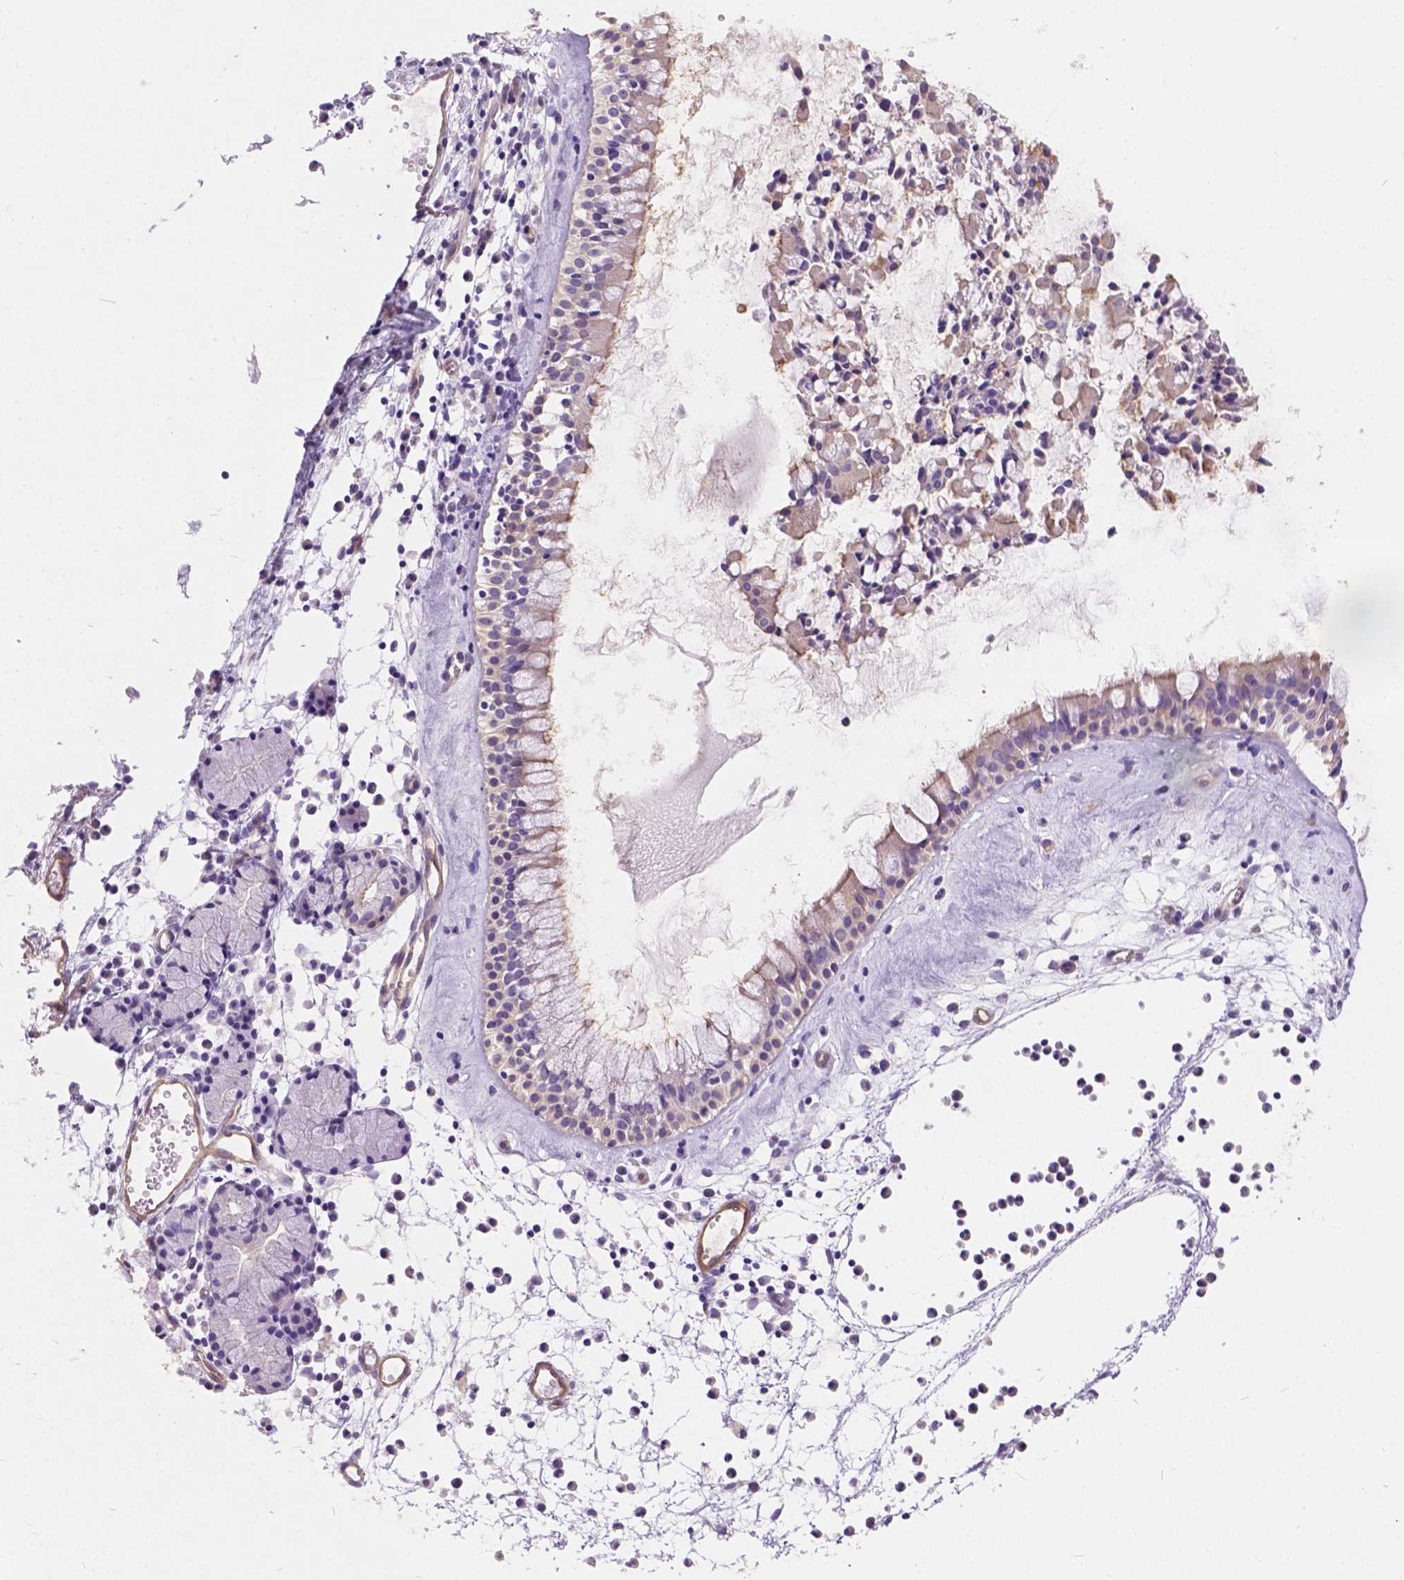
{"staining": {"intensity": "moderate", "quantity": ">75%", "location": "cytoplasmic/membranous"}, "tissue": "nasopharynx", "cell_type": "Respiratory epithelial cells", "image_type": "normal", "snomed": [{"axis": "morphology", "description": "Normal tissue, NOS"}, {"axis": "topography", "description": "Nasopharynx"}], "caption": "Immunohistochemistry (IHC) histopathology image of normal human nasopharynx stained for a protein (brown), which reveals medium levels of moderate cytoplasmic/membranous expression in approximately >75% of respiratory epithelial cells.", "gene": "PHF7", "patient": {"sex": "female", "age": 85}}